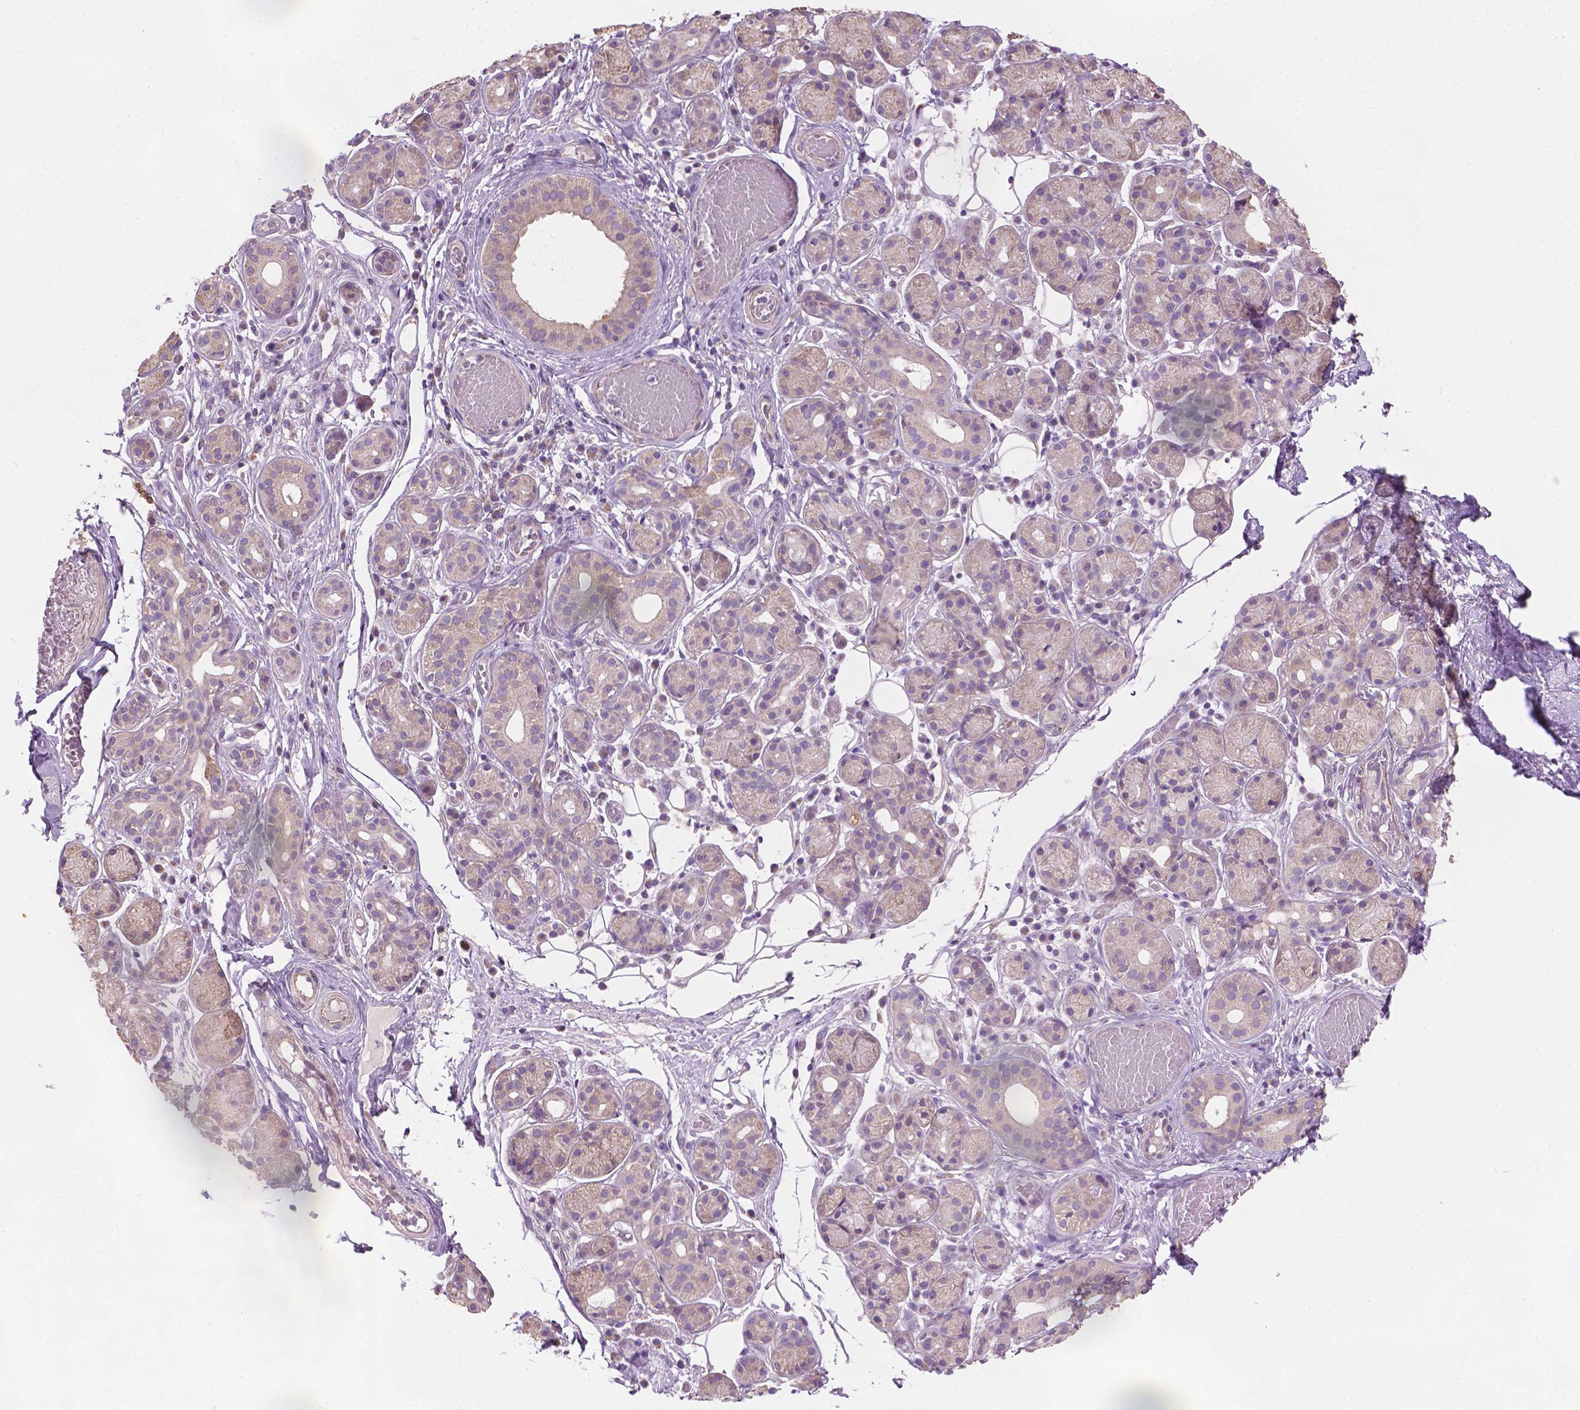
{"staining": {"intensity": "weak", "quantity": "<25%", "location": "cytoplasmic/membranous"}, "tissue": "salivary gland", "cell_type": "Glandular cells", "image_type": "normal", "snomed": [{"axis": "morphology", "description": "Normal tissue, NOS"}, {"axis": "topography", "description": "Salivary gland"}, {"axis": "topography", "description": "Peripheral nerve tissue"}], "caption": "Immunohistochemistry of normal salivary gland displays no expression in glandular cells. The staining is performed using DAB (3,3'-diaminobenzidine) brown chromogen with nuclei counter-stained in using hematoxylin.", "gene": "TTC29", "patient": {"sex": "male", "age": 71}}